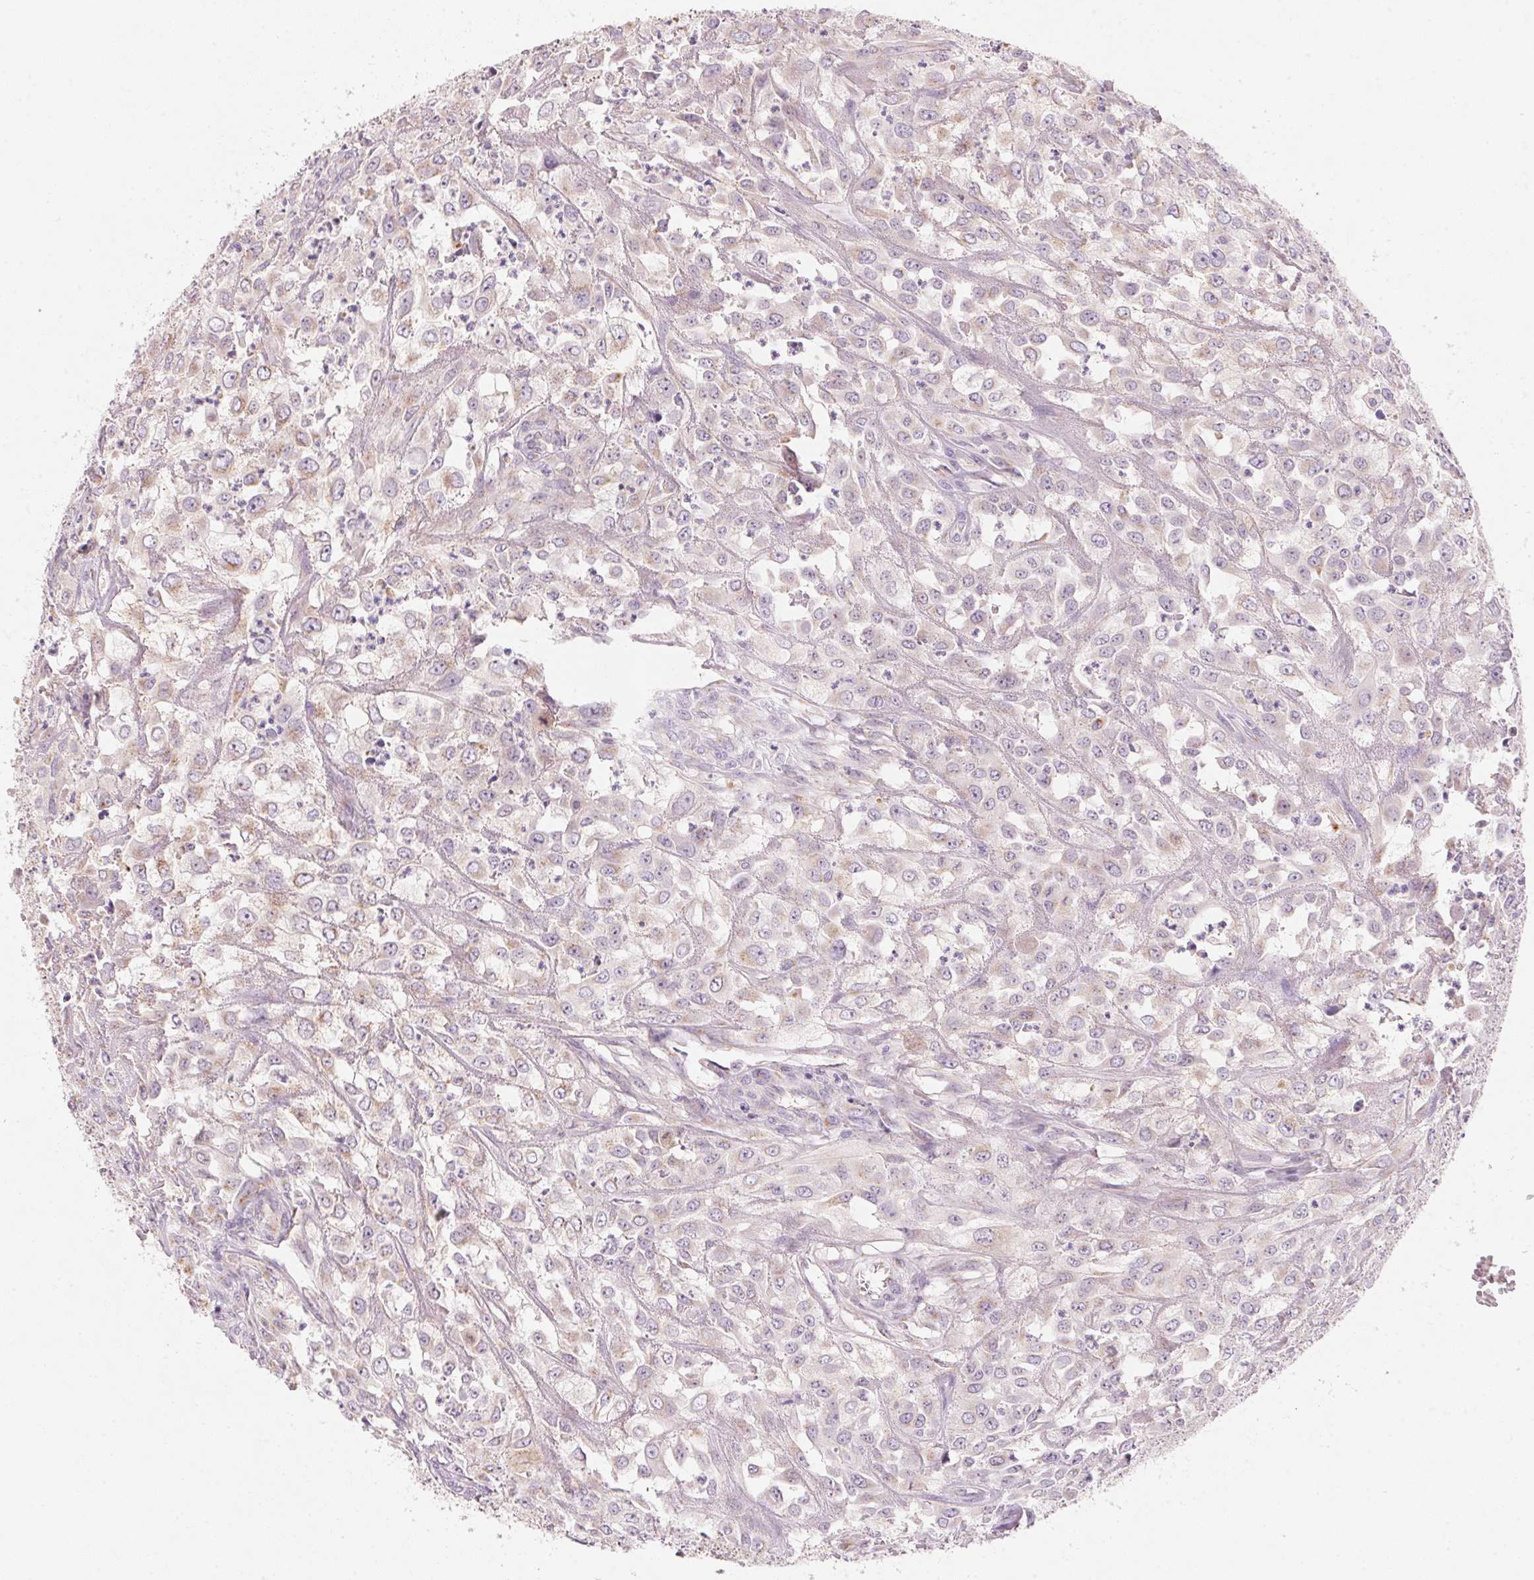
{"staining": {"intensity": "moderate", "quantity": "25%-75%", "location": "cytoplasmic/membranous"}, "tissue": "urothelial cancer", "cell_type": "Tumor cells", "image_type": "cancer", "snomed": [{"axis": "morphology", "description": "Urothelial carcinoma, High grade"}, {"axis": "topography", "description": "Urinary bladder"}], "caption": "High-power microscopy captured an IHC micrograph of high-grade urothelial carcinoma, revealing moderate cytoplasmic/membranous staining in approximately 25%-75% of tumor cells.", "gene": "DRAM2", "patient": {"sex": "male", "age": 67}}